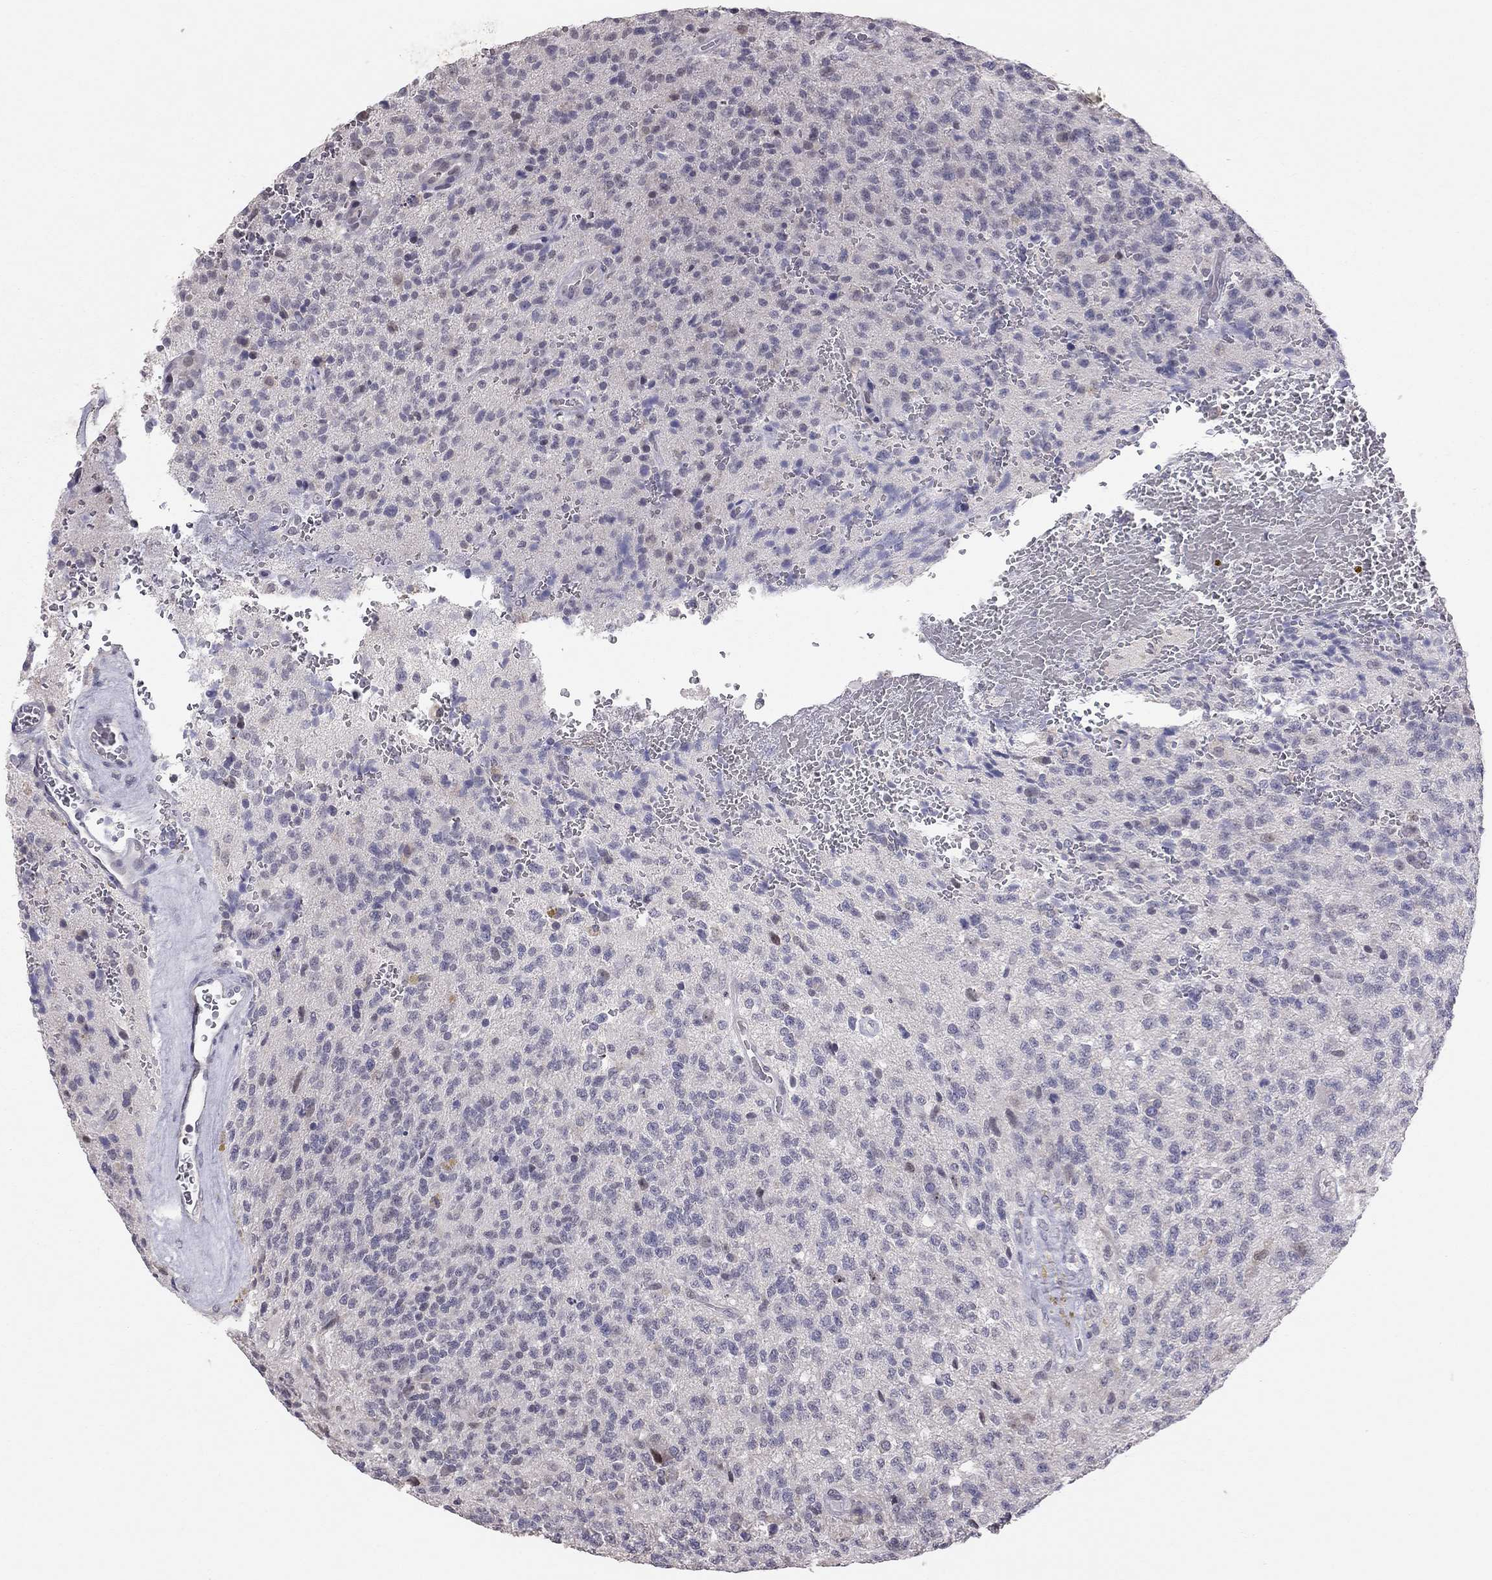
{"staining": {"intensity": "negative", "quantity": "none", "location": "none"}, "tissue": "glioma", "cell_type": "Tumor cells", "image_type": "cancer", "snomed": [{"axis": "morphology", "description": "Glioma, malignant, High grade"}, {"axis": "topography", "description": "Brain"}], "caption": "There is no significant expression in tumor cells of glioma.", "gene": "HSF2BP", "patient": {"sex": "male", "age": 56}}